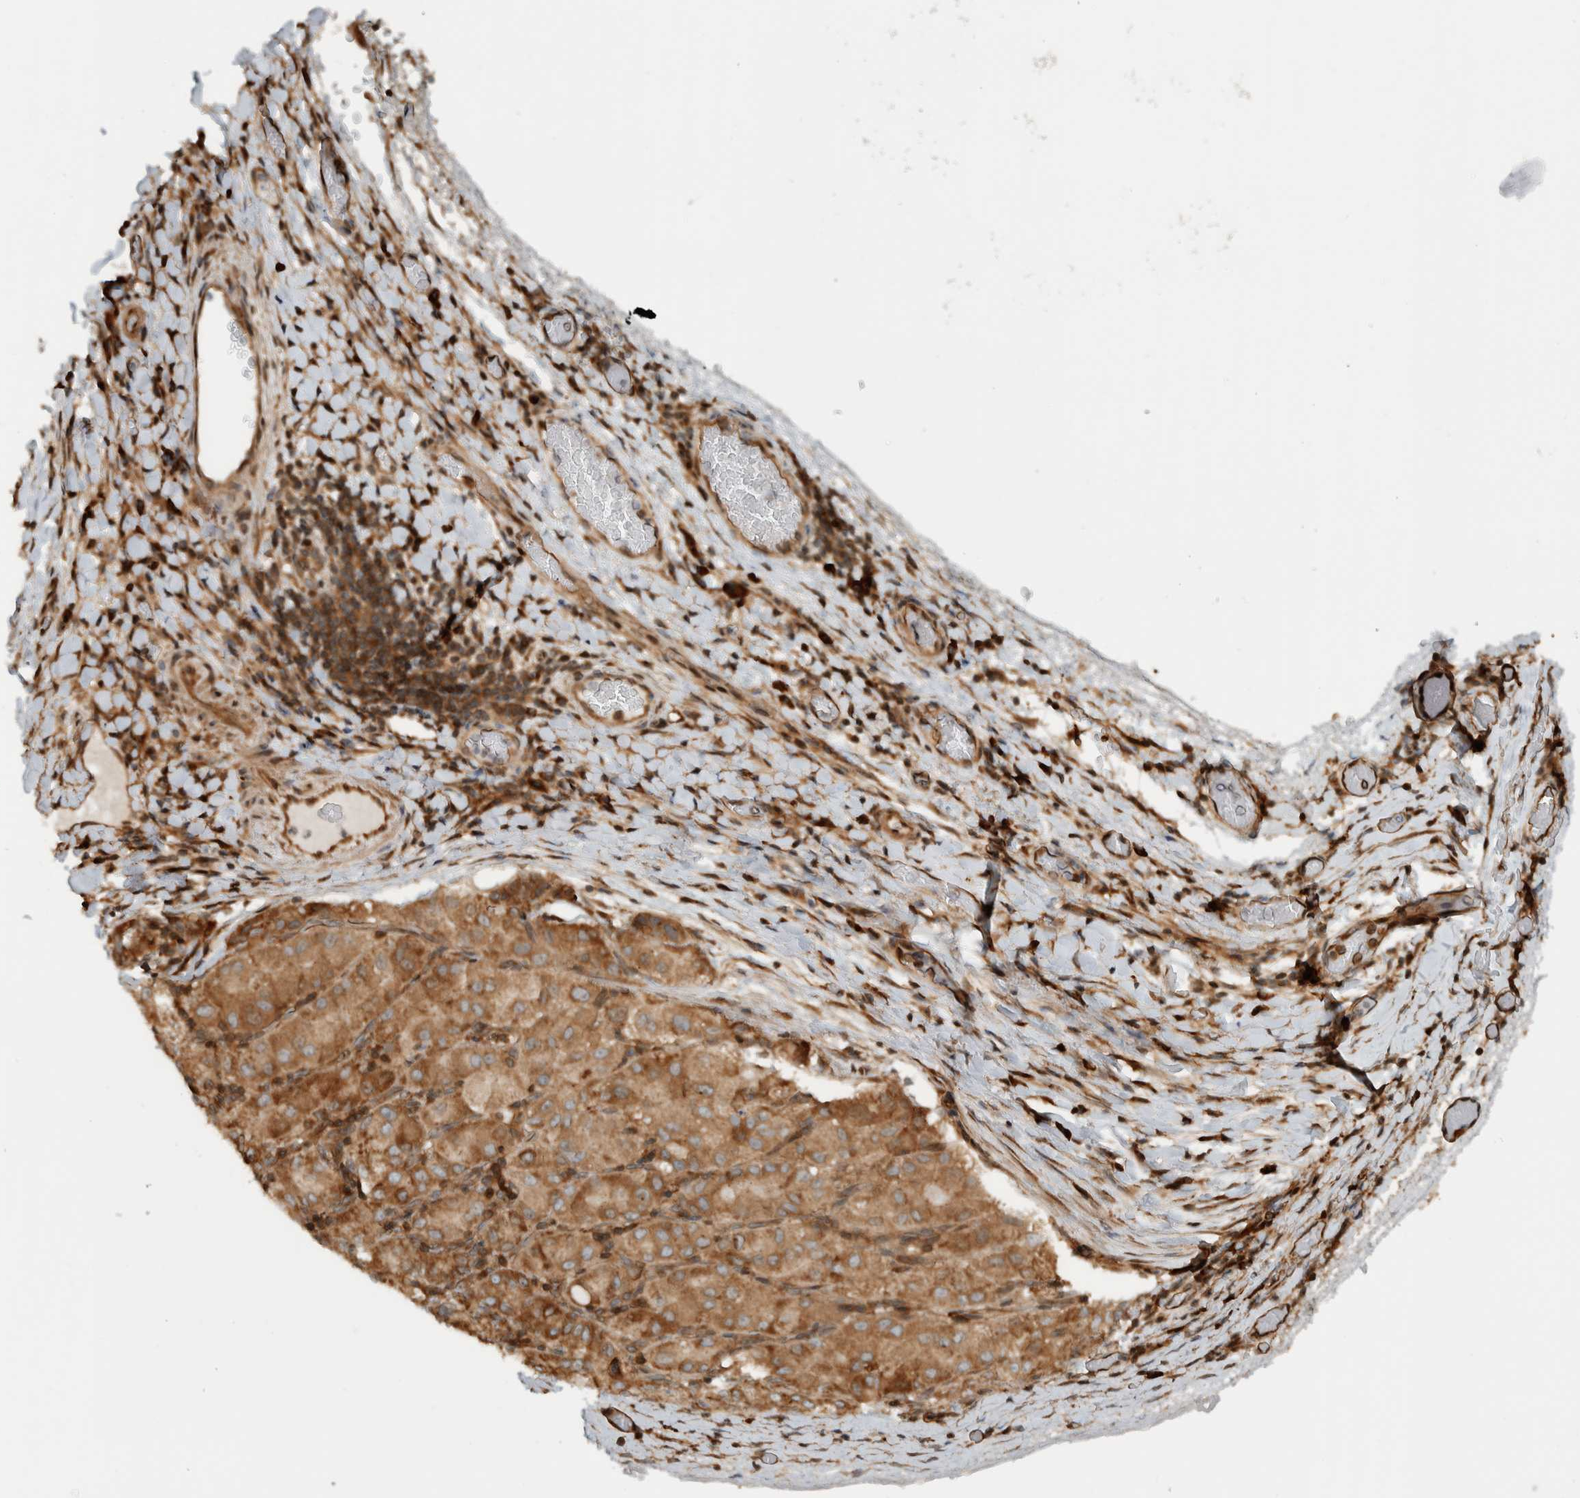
{"staining": {"intensity": "moderate", "quantity": ">75%", "location": "cytoplasmic/membranous"}, "tissue": "liver cancer", "cell_type": "Tumor cells", "image_type": "cancer", "snomed": [{"axis": "morphology", "description": "Carcinoma, Hepatocellular, NOS"}, {"axis": "topography", "description": "Liver"}], "caption": "The photomicrograph reveals immunohistochemical staining of liver cancer (hepatocellular carcinoma). There is moderate cytoplasmic/membranous positivity is present in approximately >75% of tumor cells.", "gene": "CNTROB", "patient": {"sex": "male", "age": 80}}